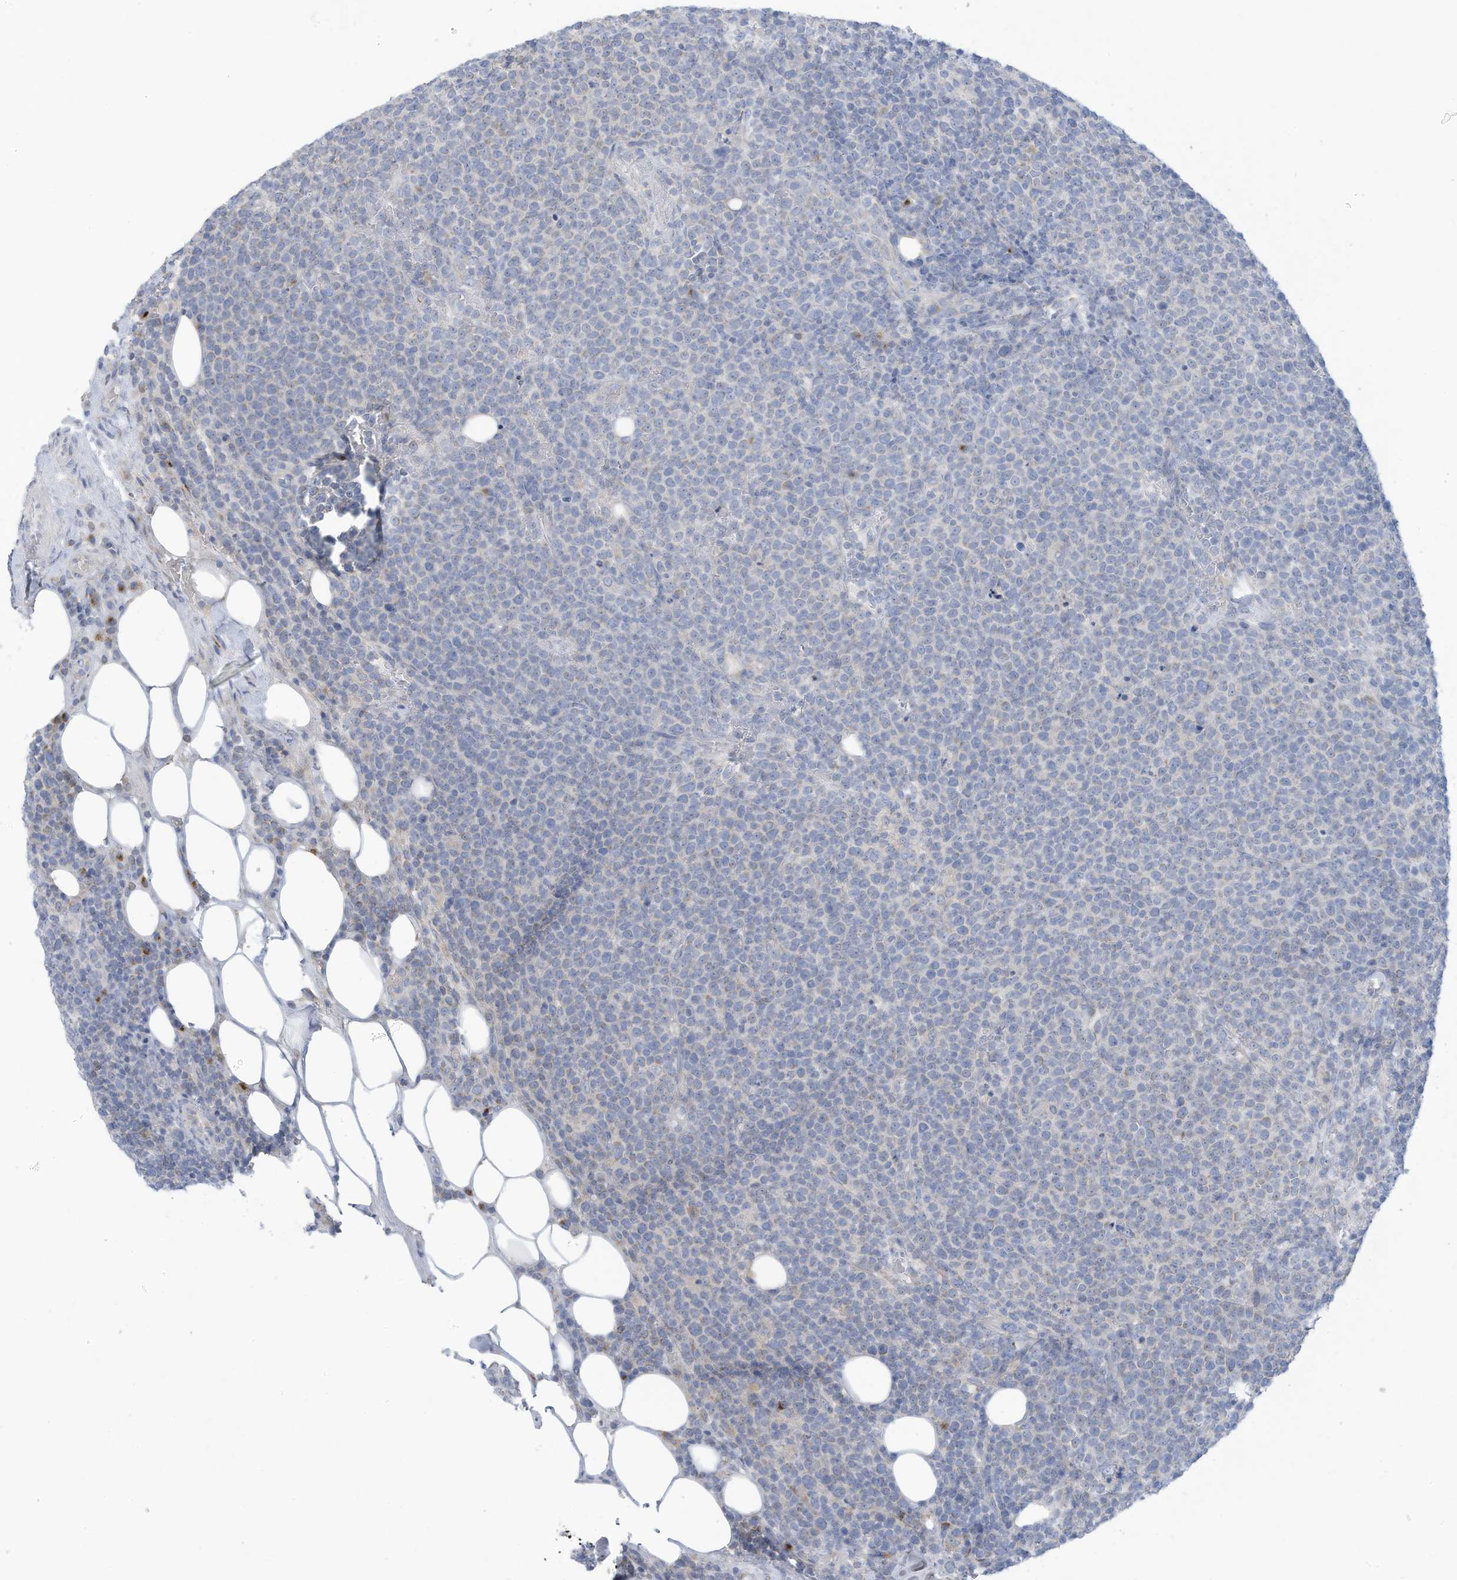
{"staining": {"intensity": "negative", "quantity": "none", "location": "none"}, "tissue": "lymphoma", "cell_type": "Tumor cells", "image_type": "cancer", "snomed": [{"axis": "morphology", "description": "Malignant lymphoma, non-Hodgkin's type, High grade"}, {"axis": "topography", "description": "Lymph node"}], "caption": "High magnification brightfield microscopy of high-grade malignant lymphoma, non-Hodgkin's type stained with DAB (3,3'-diaminobenzidine) (brown) and counterstained with hematoxylin (blue): tumor cells show no significant staining.", "gene": "TRMT2B", "patient": {"sex": "male", "age": 61}}